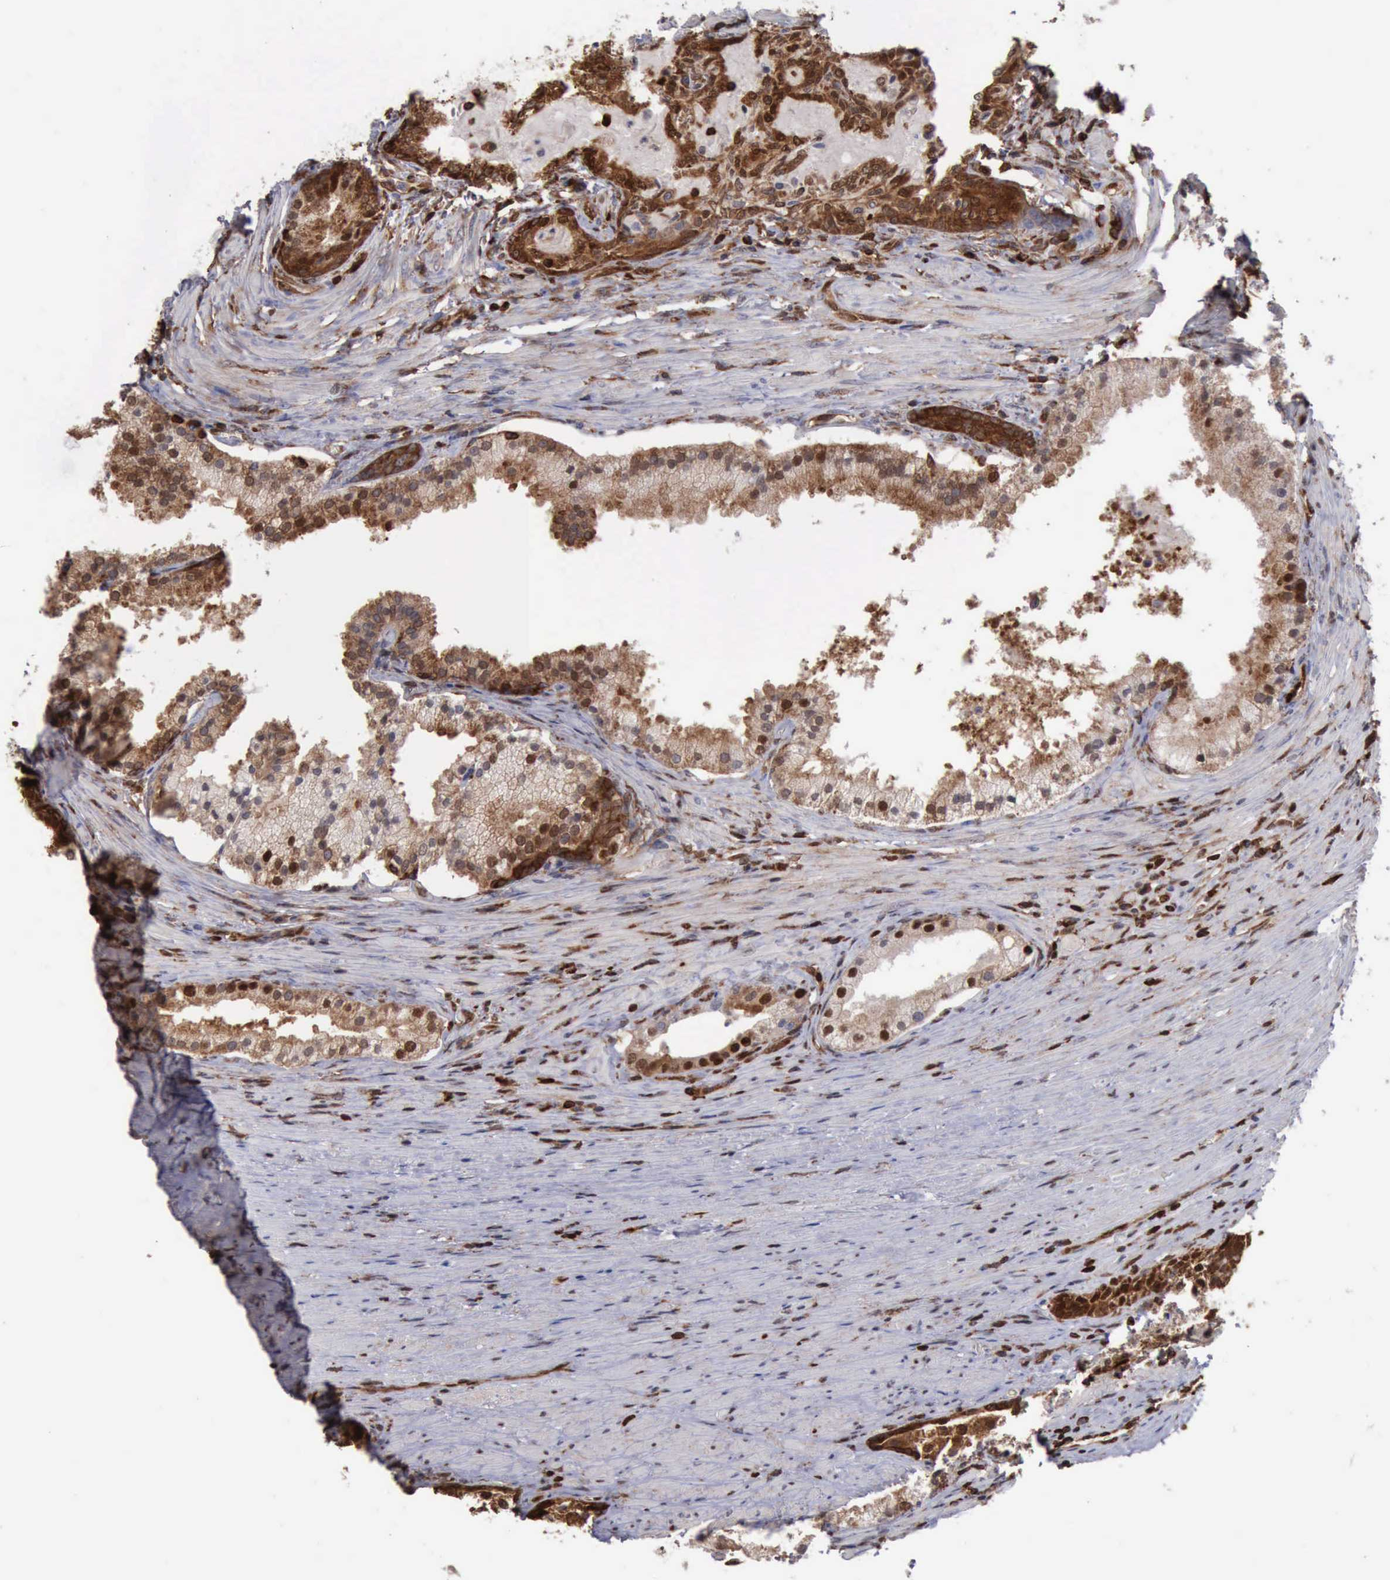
{"staining": {"intensity": "strong", "quantity": ">75%", "location": "cytoplasmic/membranous,nuclear"}, "tissue": "prostate cancer", "cell_type": "Tumor cells", "image_type": "cancer", "snomed": [{"axis": "morphology", "description": "Adenocarcinoma, Medium grade"}, {"axis": "topography", "description": "Prostate"}], "caption": "The histopathology image demonstrates a brown stain indicating the presence of a protein in the cytoplasmic/membranous and nuclear of tumor cells in prostate adenocarcinoma (medium-grade).", "gene": "PDCD4", "patient": {"sex": "male", "age": 70}}